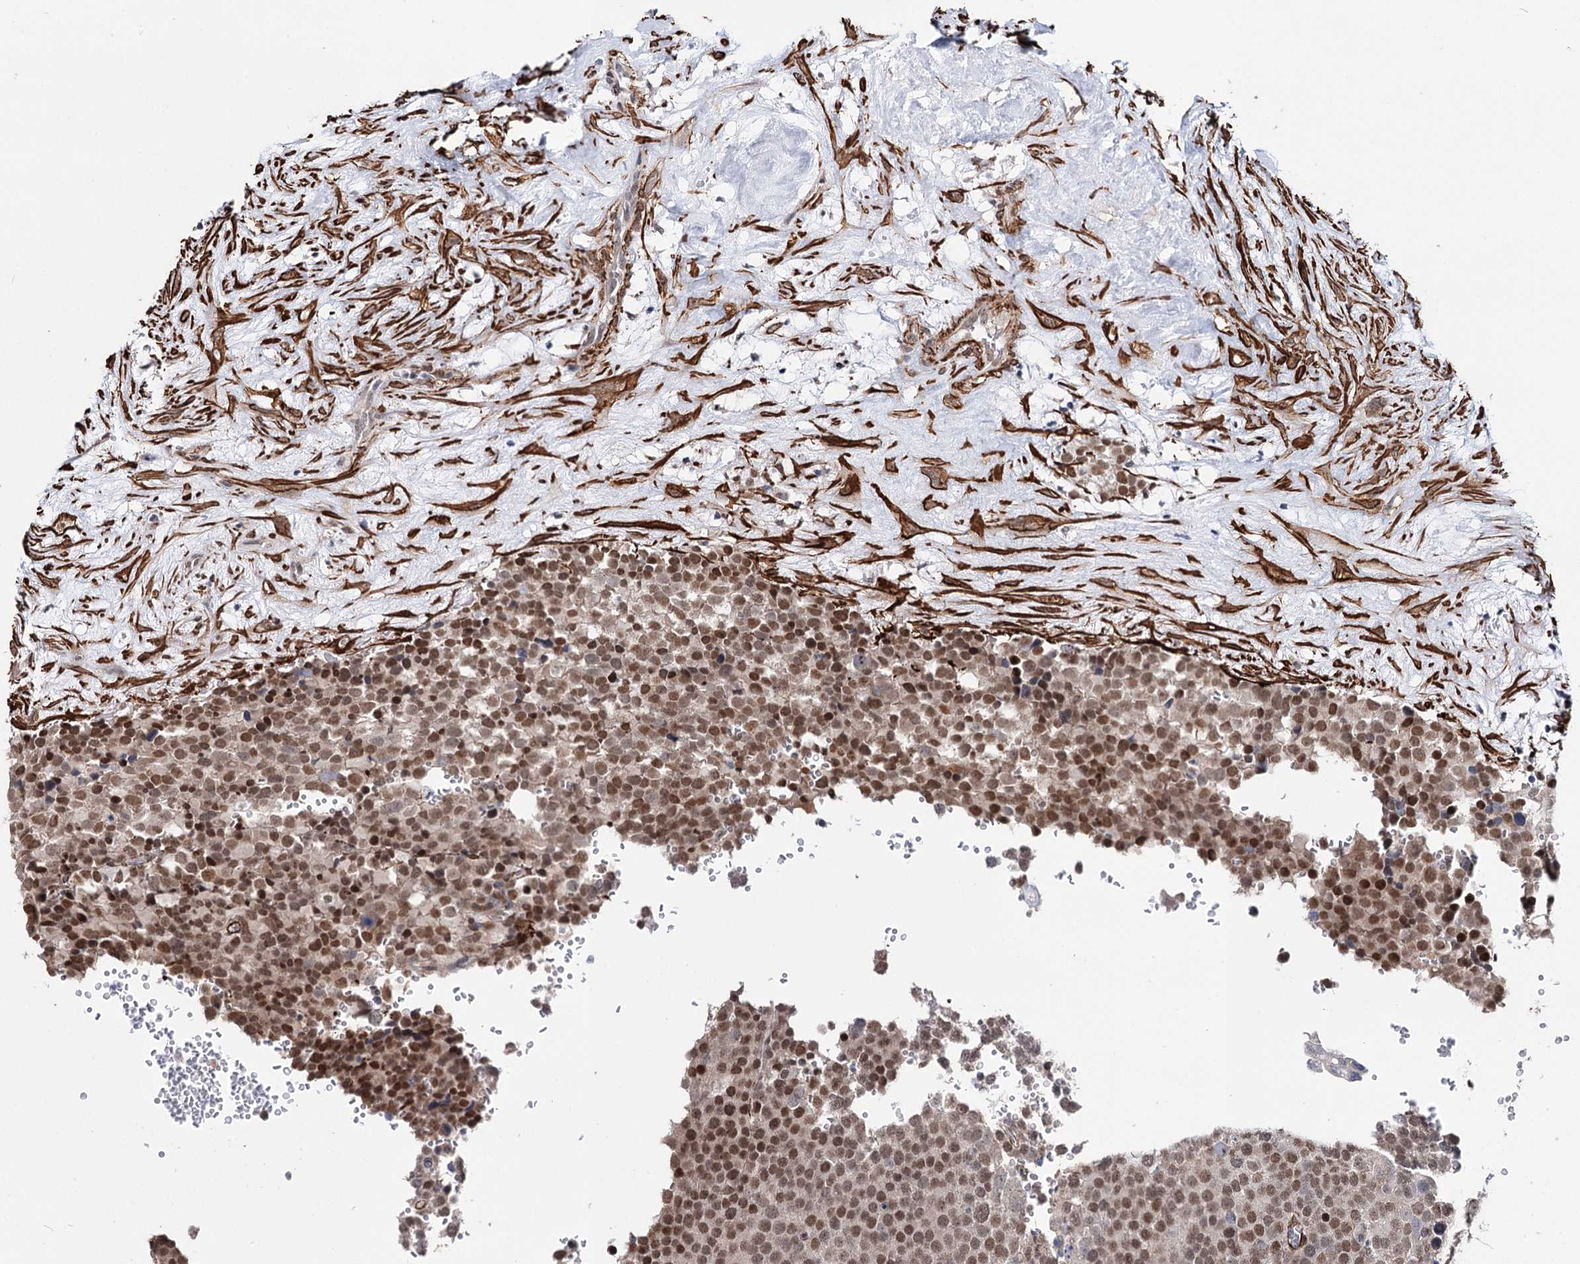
{"staining": {"intensity": "moderate", "quantity": ">75%", "location": "nuclear"}, "tissue": "testis cancer", "cell_type": "Tumor cells", "image_type": "cancer", "snomed": [{"axis": "morphology", "description": "Seminoma, NOS"}, {"axis": "topography", "description": "Testis"}], "caption": "Tumor cells demonstrate medium levels of moderate nuclear staining in approximately >75% of cells in testis seminoma.", "gene": "CFAP46", "patient": {"sex": "male", "age": 71}}